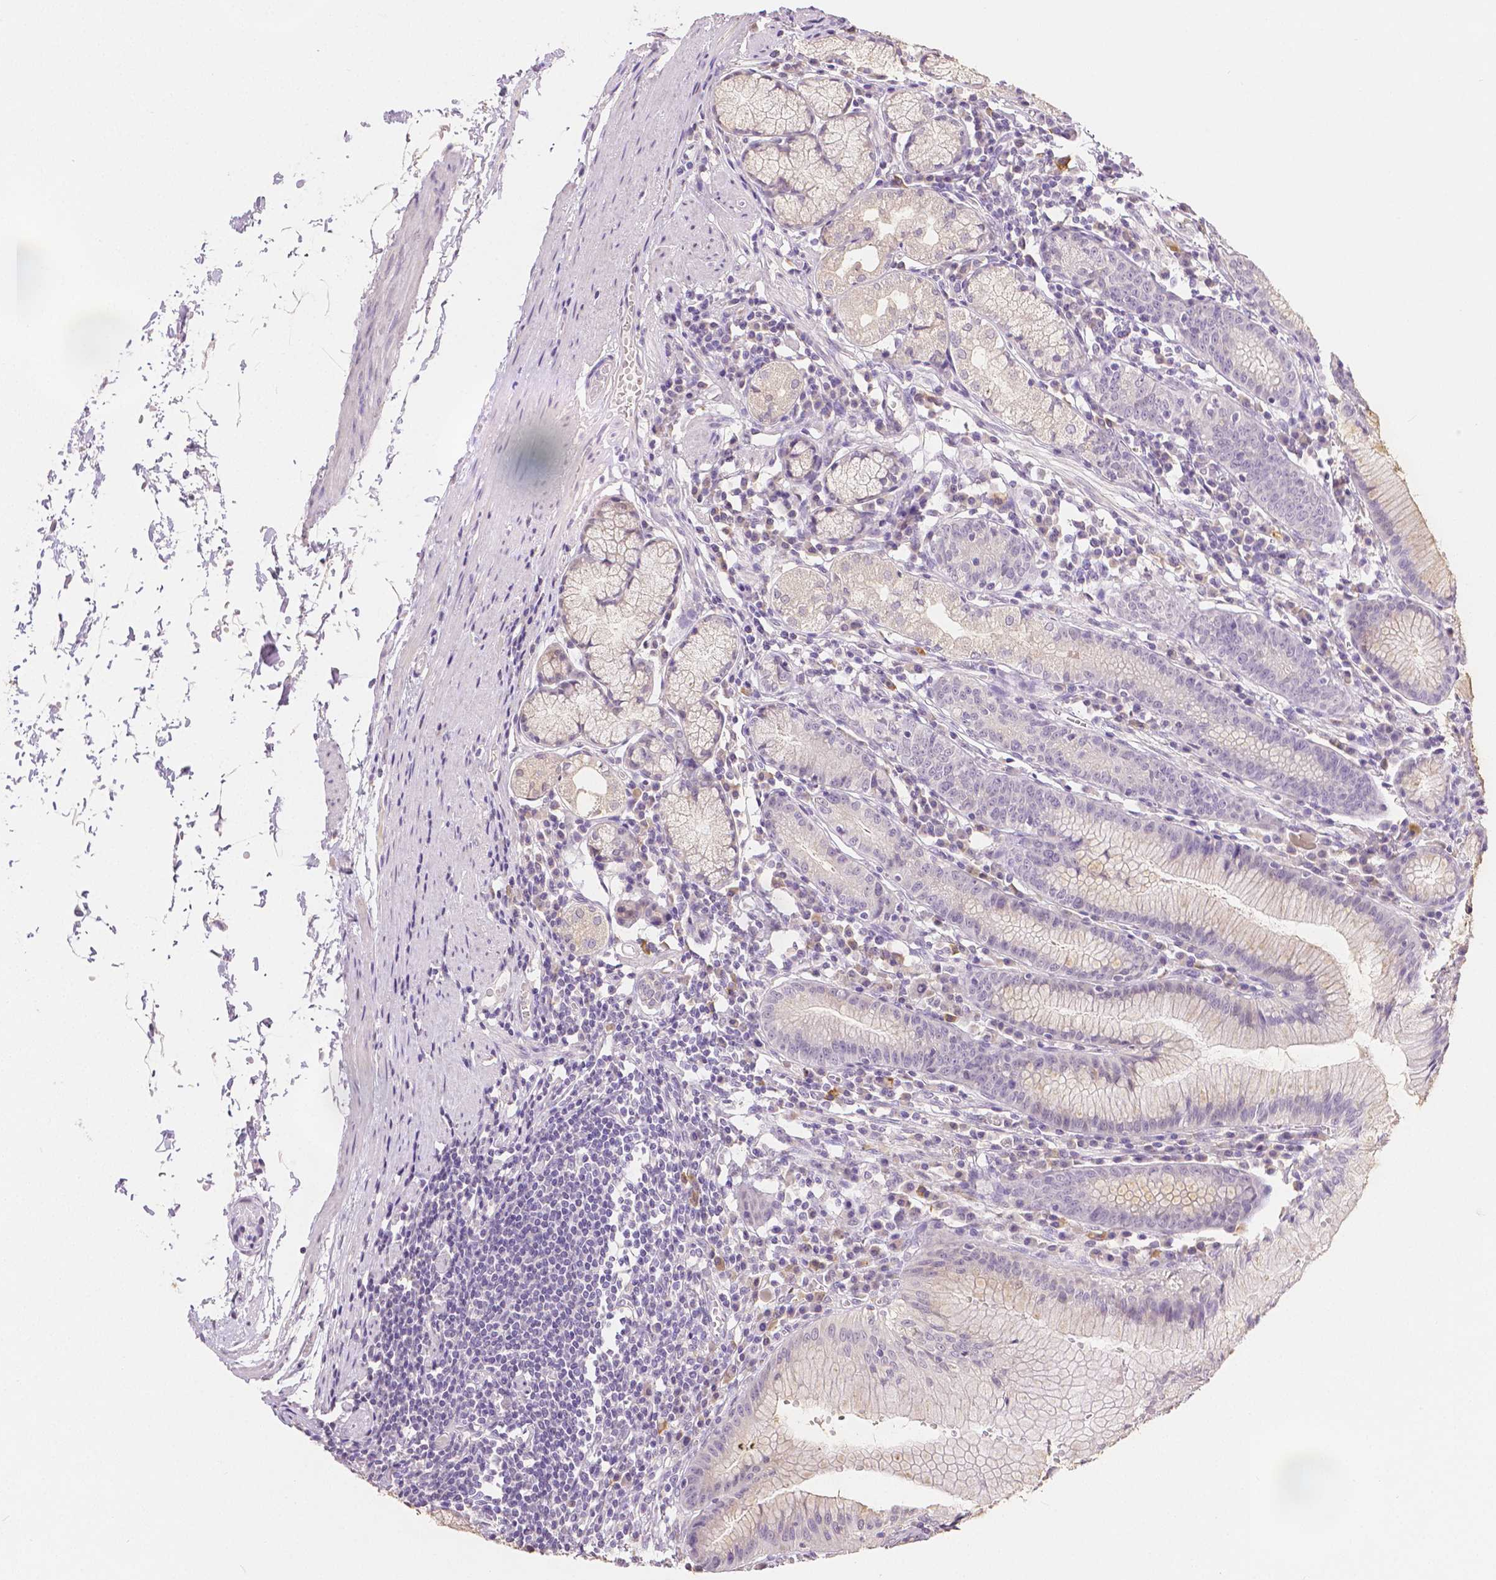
{"staining": {"intensity": "weak", "quantity": "<25%", "location": "cytoplasmic/membranous"}, "tissue": "stomach", "cell_type": "Glandular cells", "image_type": "normal", "snomed": [{"axis": "morphology", "description": "Normal tissue, NOS"}, {"axis": "topography", "description": "Stomach"}], "caption": "The photomicrograph displays no staining of glandular cells in normal stomach.", "gene": "TGM1", "patient": {"sex": "male", "age": 55}}